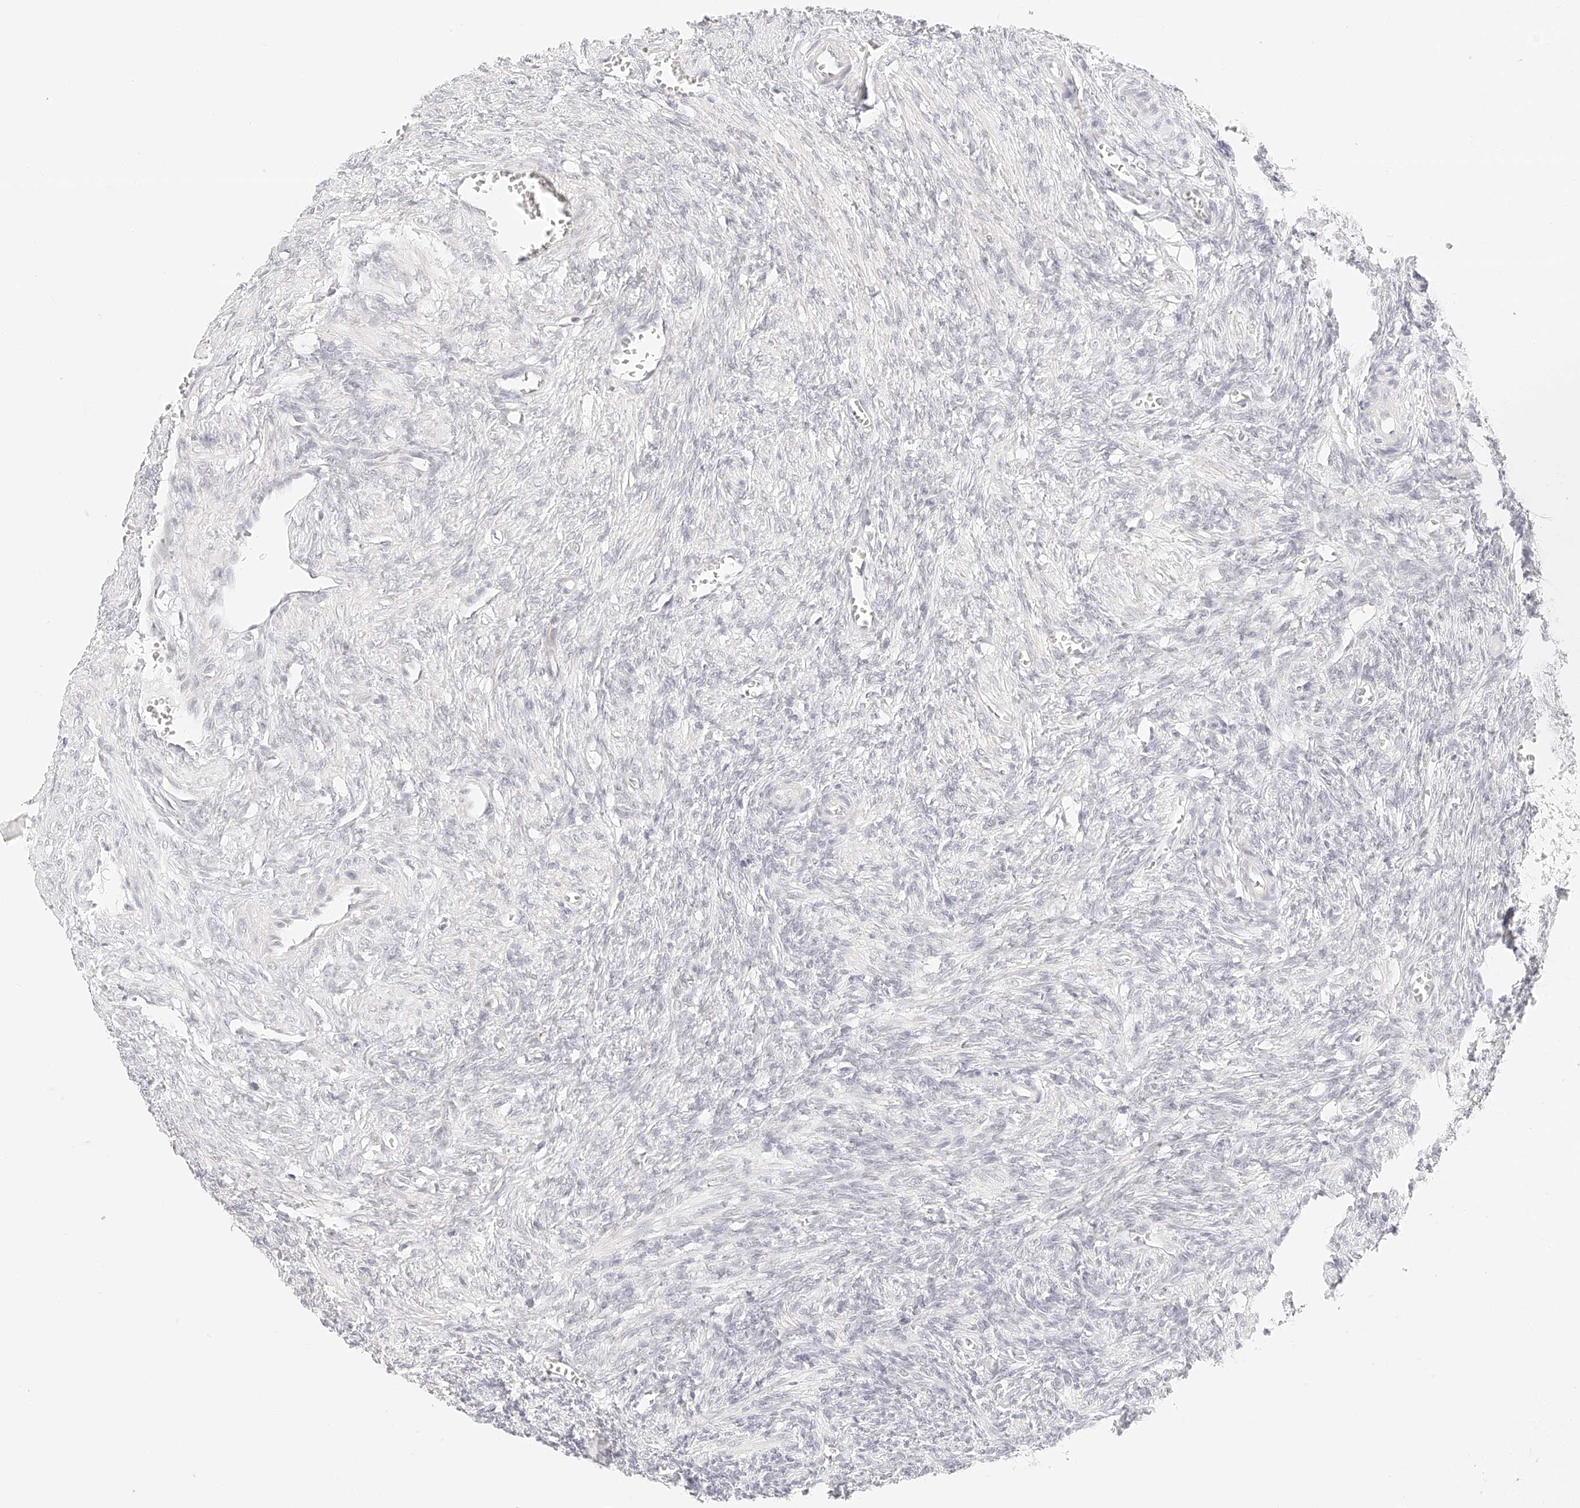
{"staining": {"intensity": "negative", "quantity": "none", "location": "none"}, "tissue": "ovary", "cell_type": "Ovarian stroma cells", "image_type": "normal", "snomed": [{"axis": "morphology", "description": "Normal tissue, NOS"}, {"axis": "topography", "description": "Ovary"}], "caption": "A histopathology image of ovary stained for a protein demonstrates no brown staining in ovarian stroma cells.", "gene": "ZFP69", "patient": {"sex": "female", "age": 27}}